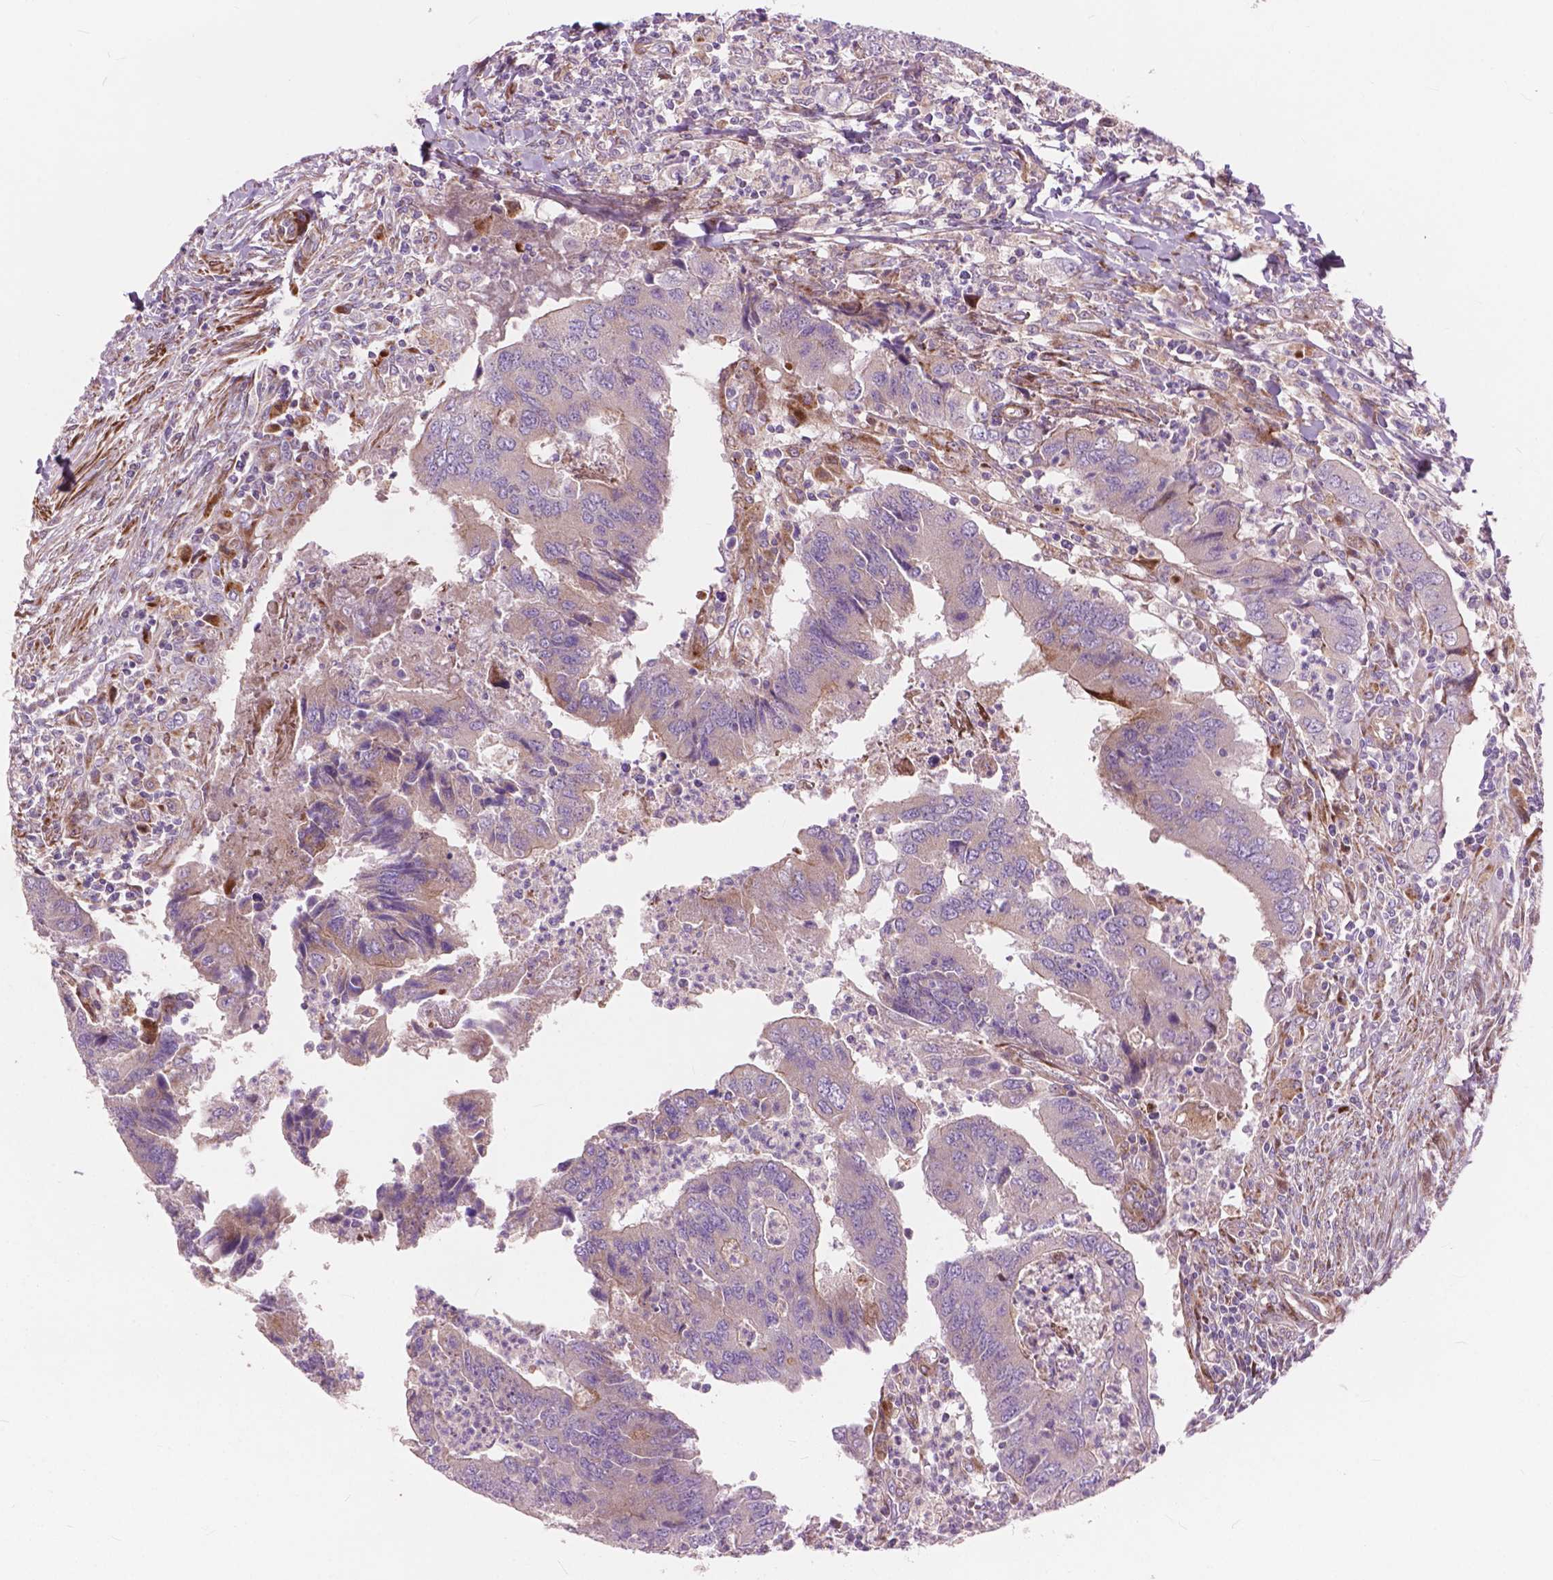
{"staining": {"intensity": "weak", "quantity": "<25%", "location": "cytoplasmic/membranous"}, "tissue": "colorectal cancer", "cell_type": "Tumor cells", "image_type": "cancer", "snomed": [{"axis": "morphology", "description": "Adenocarcinoma, NOS"}, {"axis": "topography", "description": "Colon"}], "caption": "DAB immunohistochemical staining of human adenocarcinoma (colorectal) displays no significant staining in tumor cells.", "gene": "MORN1", "patient": {"sex": "female", "age": 67}}